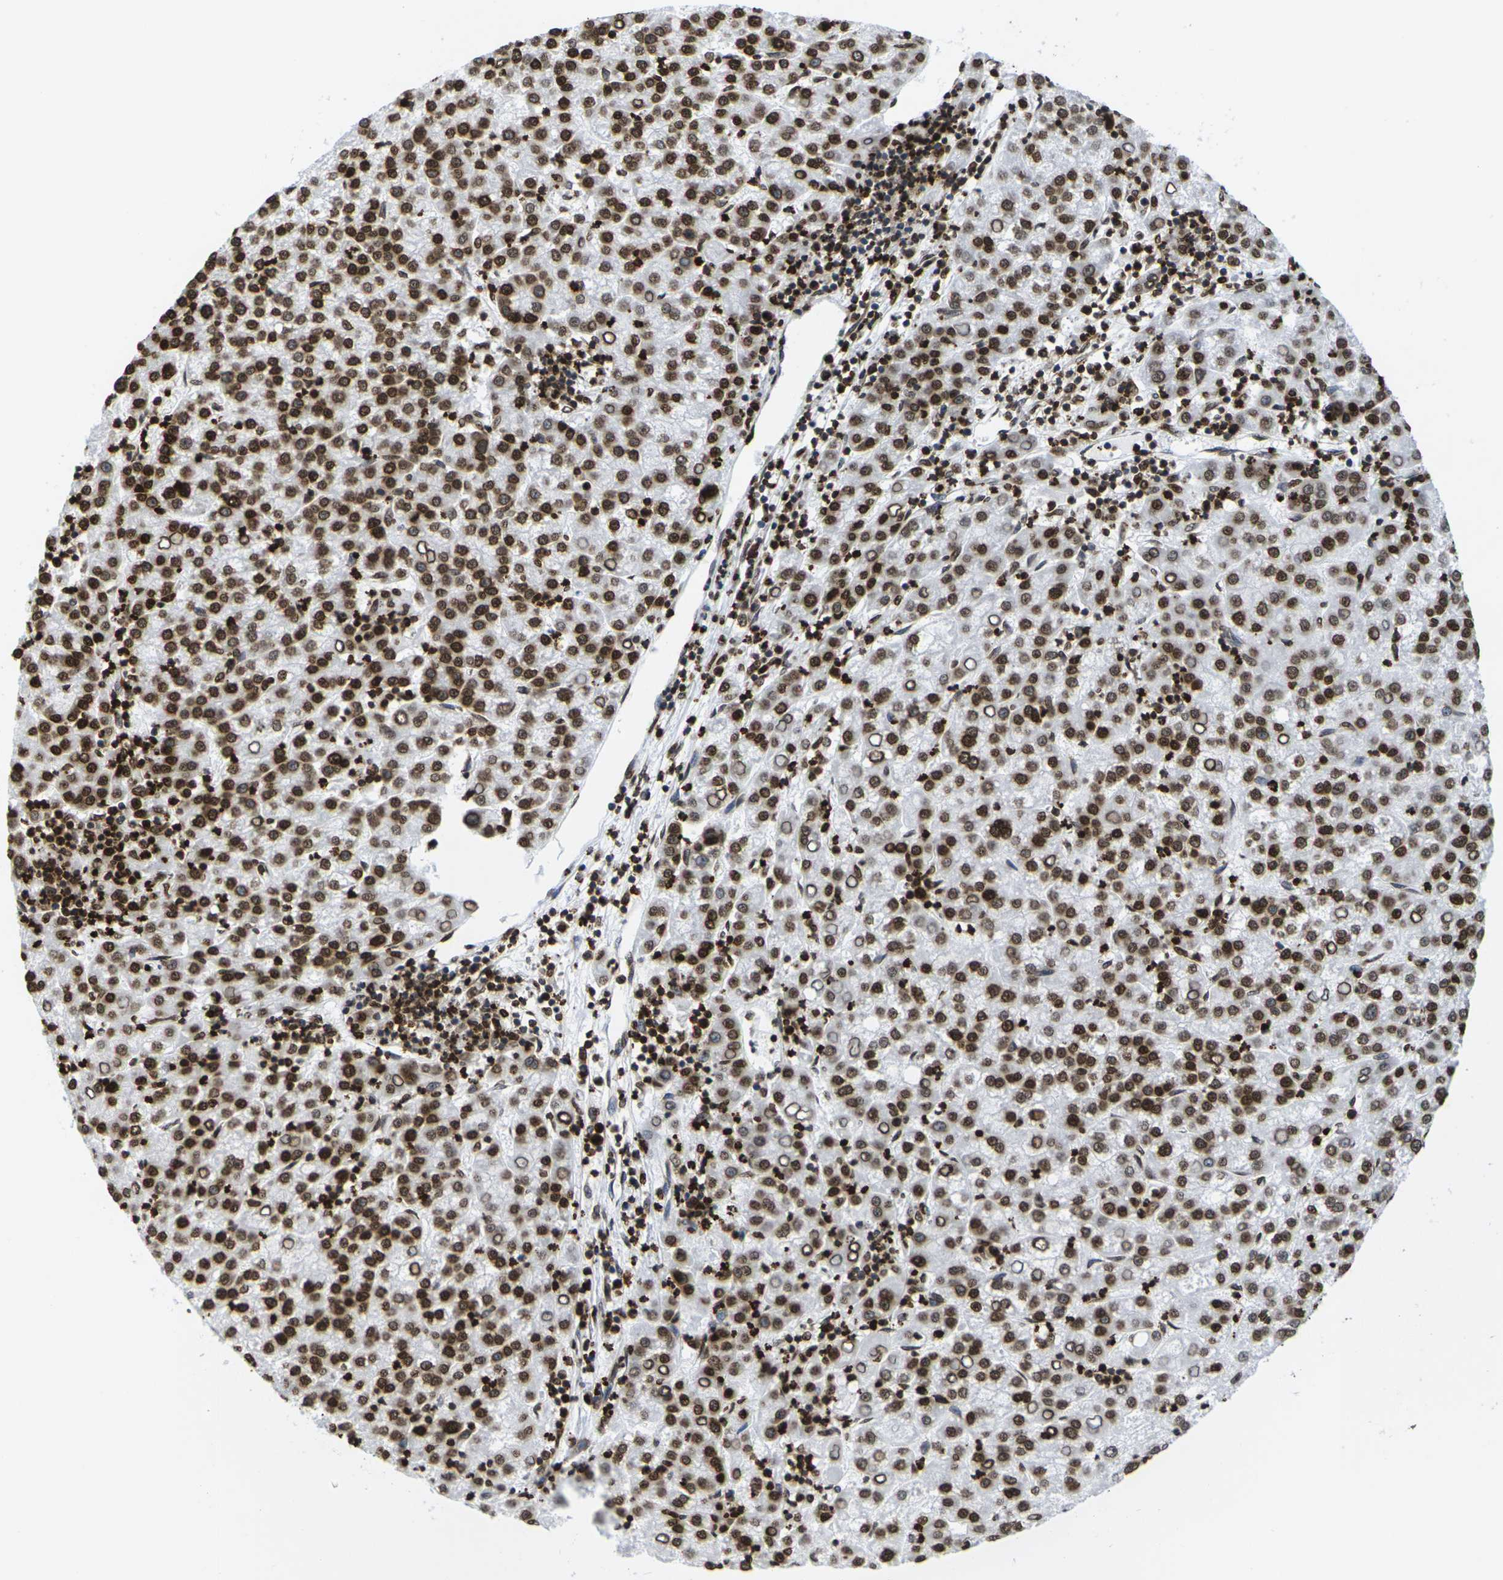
{"staining": {"intensity": "strong", "quantity": ">75%", "location": "cytoplasmic/membranous,nuclear"}, "tissue": "liver cancer", "cell_type": "Tumor cells", "image_type": "cancer", "snomed": [{"axis": "morphology", "description": "Carcinoma, Hepatocellular, NOS"}, {"axis": "topography", "description": "Liver"}], "caption": "Liver hepatocellular carcinoma stained with a protein marker reveals strong staining in tumor cells.", "gene": "H2AC21", "patient": {"sex": "female", "age": 58}}